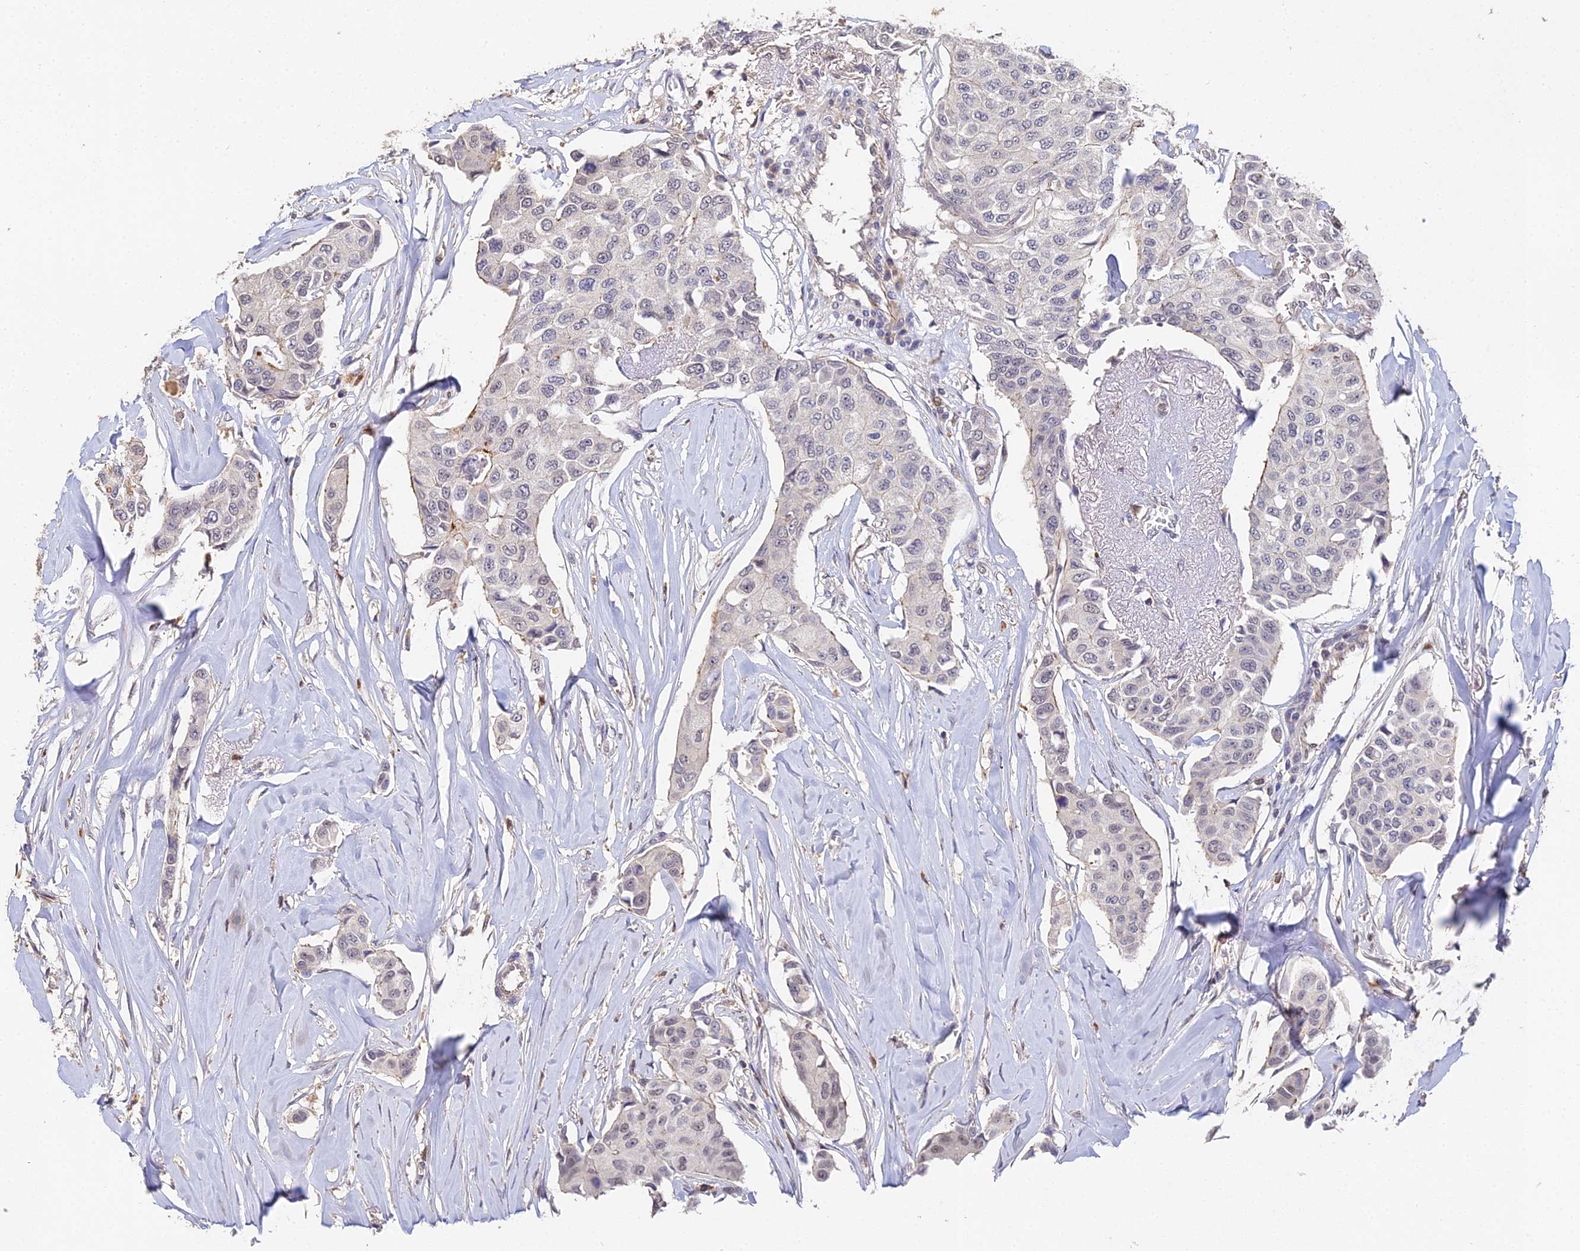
{"staining": {"intensity": "weak", "quantity": "<25%", "location": "nuclear"}, "tissue": "breast cancer", "cell_type": "Tumor cells", "image_type": "cancer", "snomed": [{"axis": "morphology", "description": "Duct carcinoma"}, {"axis": "topography", "description": "Breast"}], "caption": "Tumor cells are negative for protein expression in human breast infiltrating ductal carcinoma.", "gene": "LSM5", "patient": {"sex": "female", "age": 80}}